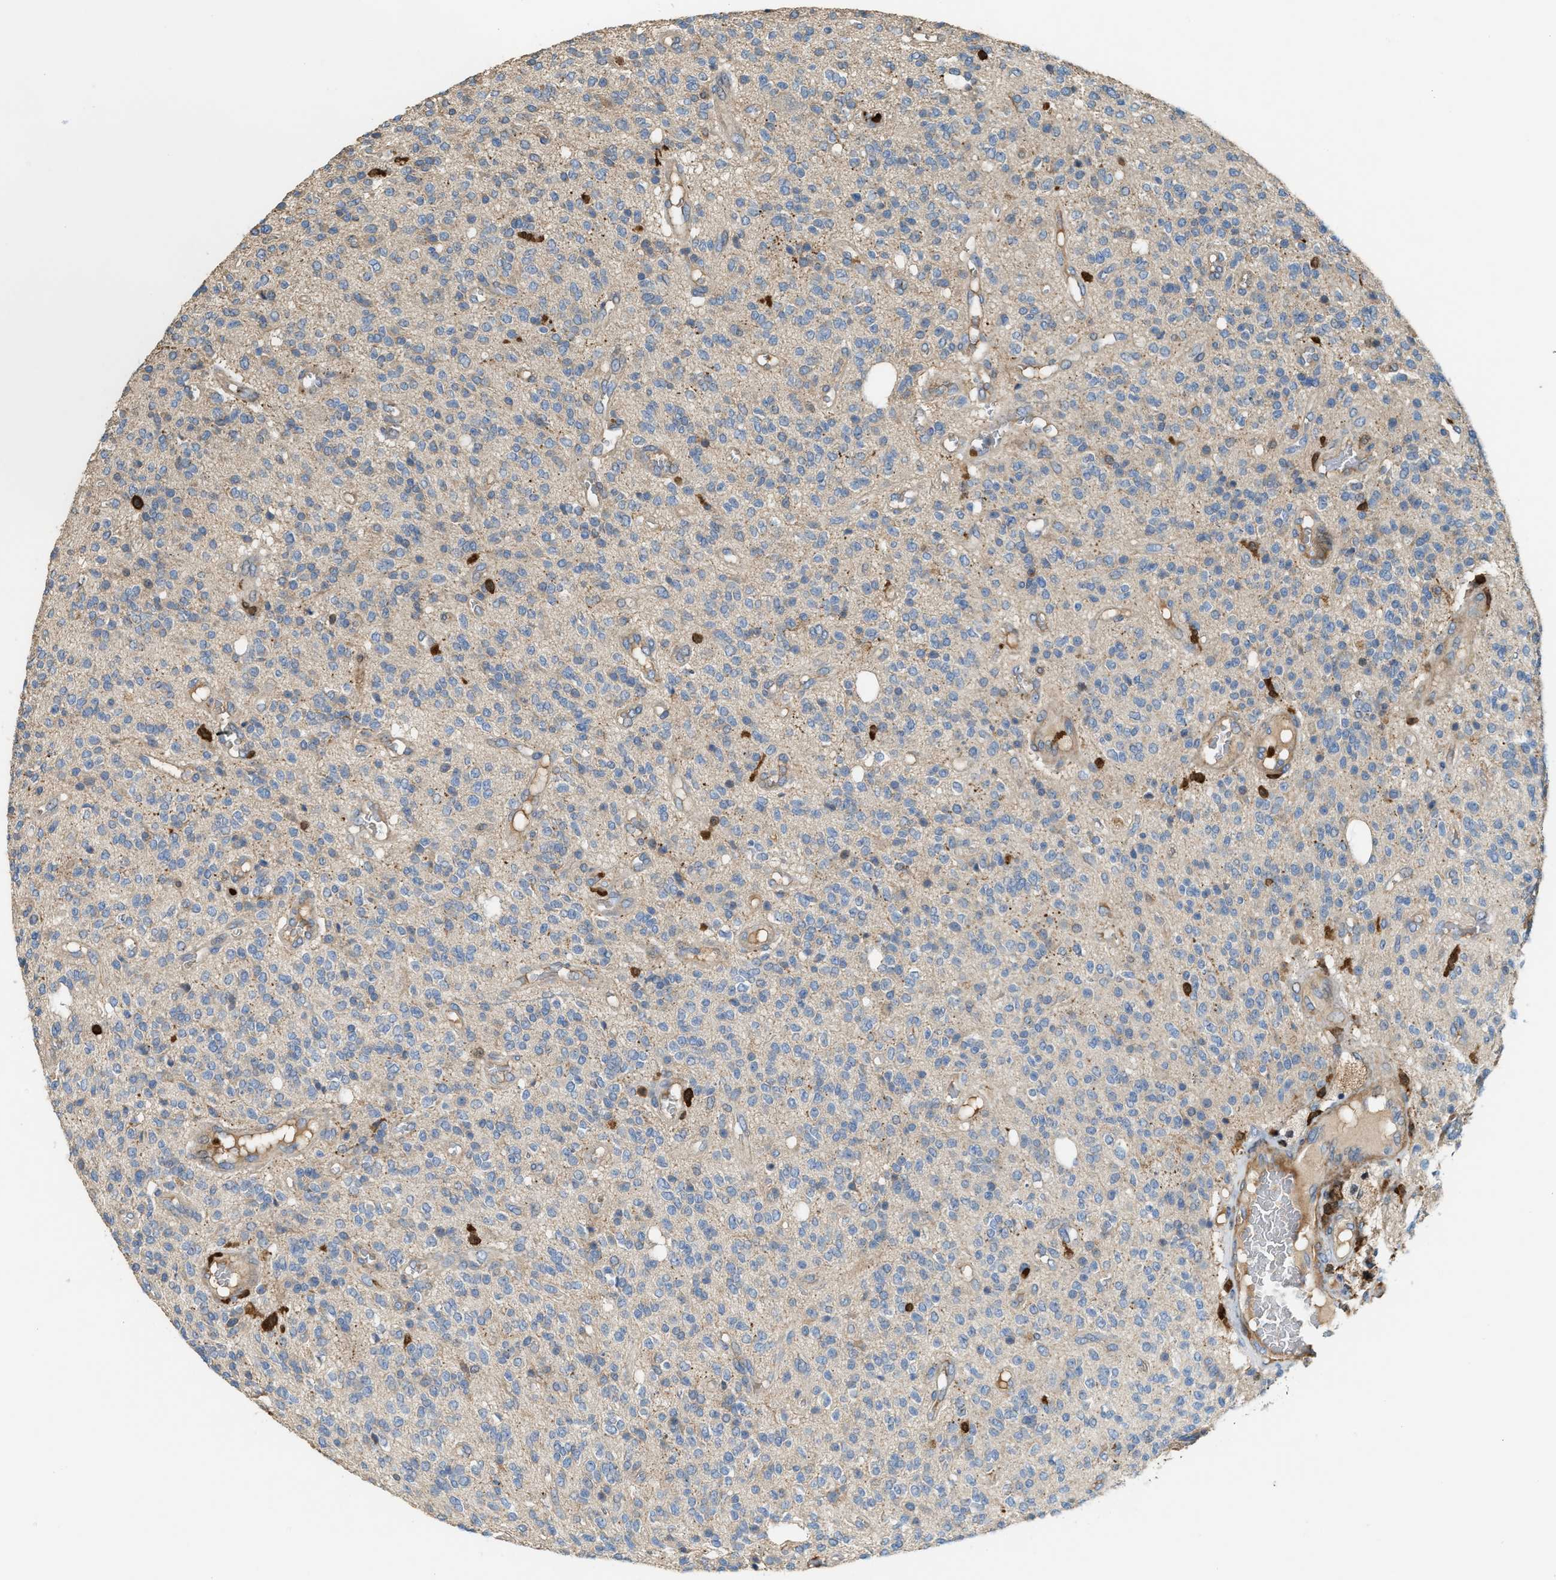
{"staining": {"intensity": "negative", "quantity": "none", "location": "none"}, "tissue": "glioma", "cell_type": "Tumor cells", "image_type": "cancer", "snomed": [{"axis": "morphology", "description": "Glioma, malignant, High grade"}, {"axis": "topography", "description": "Brain"}], "caption": "Human malignant glioma (high-grade) stained for a protein using IHC exhibits no positivity in tumor cells.", "gene": "SERPINB5", "patient": {"sex": "male", "age": 34}}